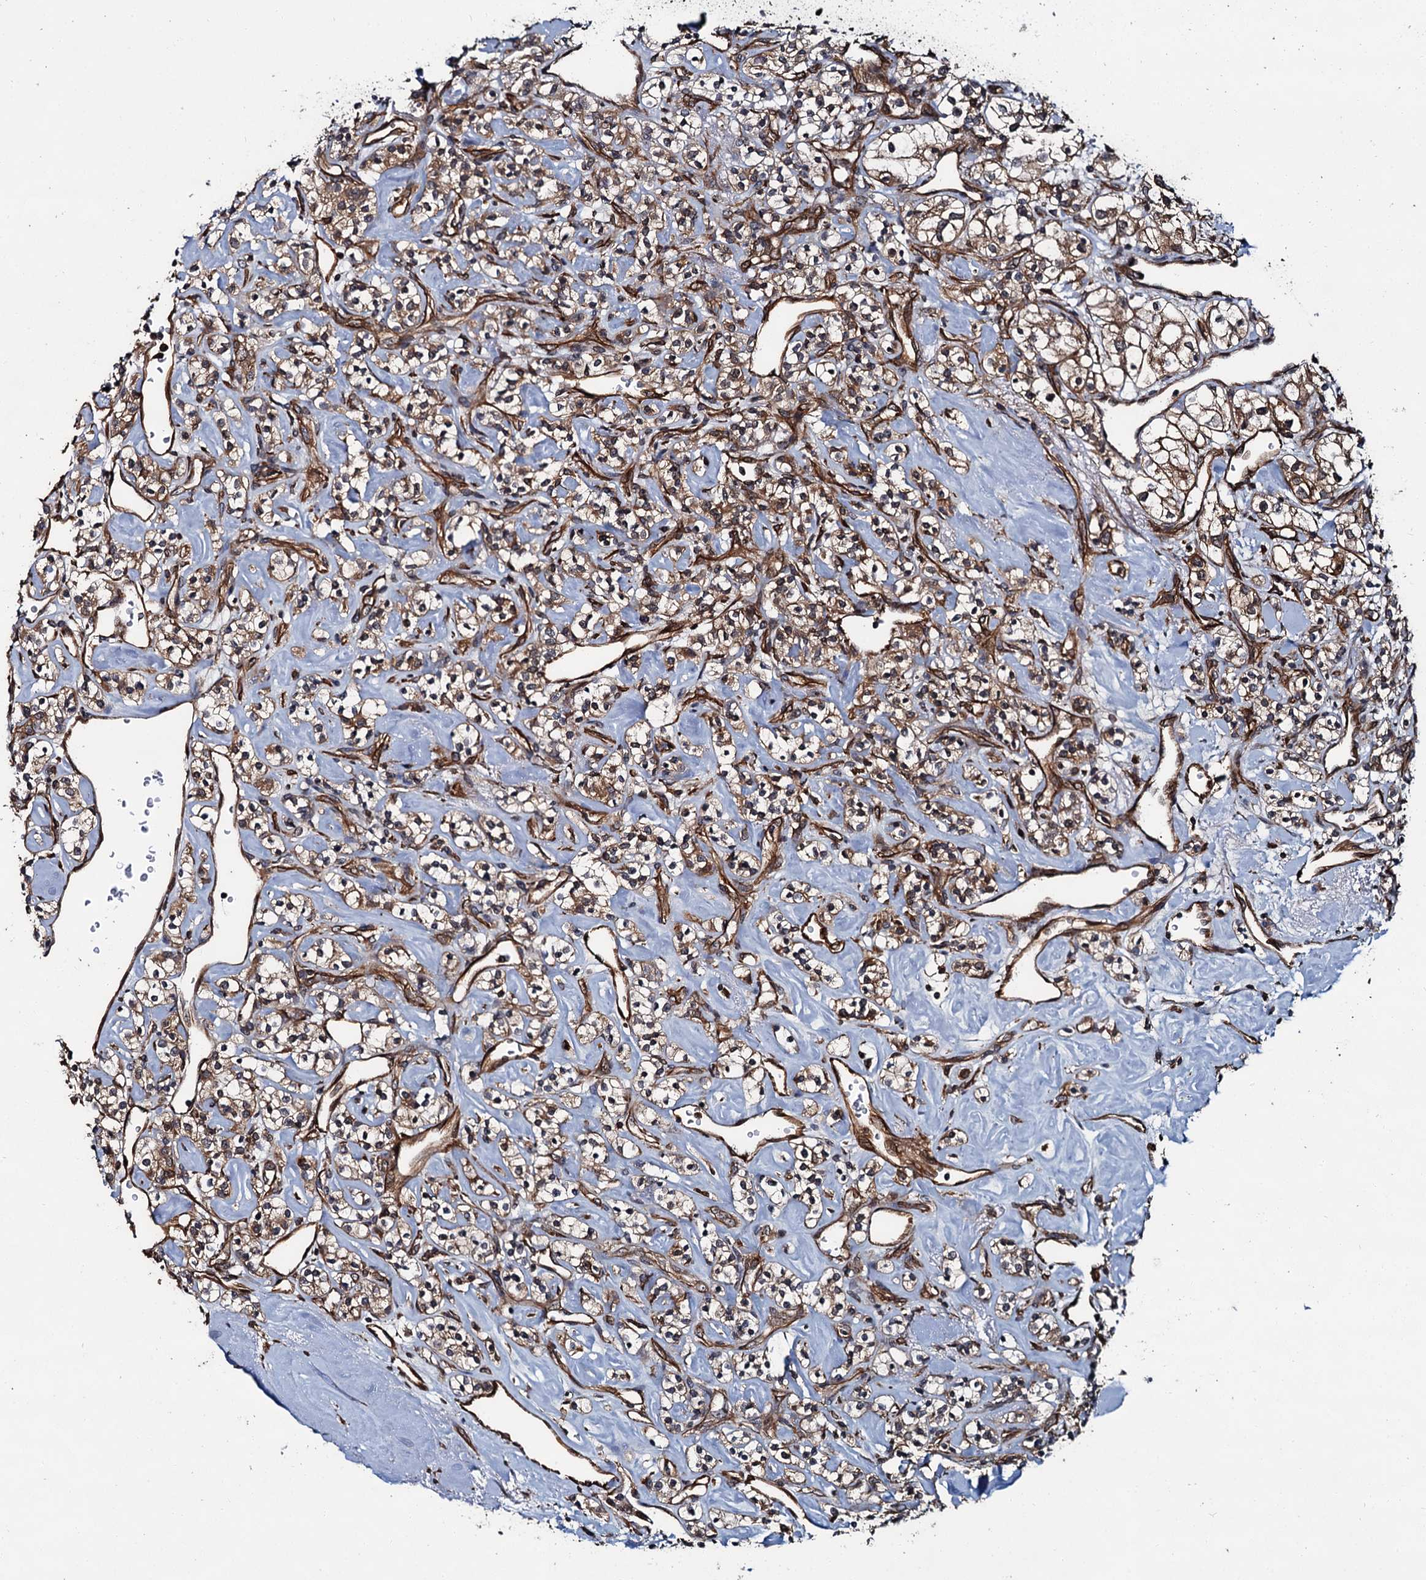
{"staining": {"intensity": "moderate", "quantity": ">75%", "location": "cytoplasmic/membranous"}, "tissue": "renal cancer", "cell_type": "Tumor cells", "image_type": "cancer", "snomed": [{"axis": "morphology", "description": "Adenocarcinoma, NOS"}, {"axis": "topography", "description": "Kidney"}], "caption": "This is a photomicrograph of immunohistochemistry staining of adenocarcinoma (renal), which shows moderate positivity in the cytoplasmic/membranous of tumor cells.", "gene": "ZFYVE19", "patient": {"sex": "male", "age": 77}}